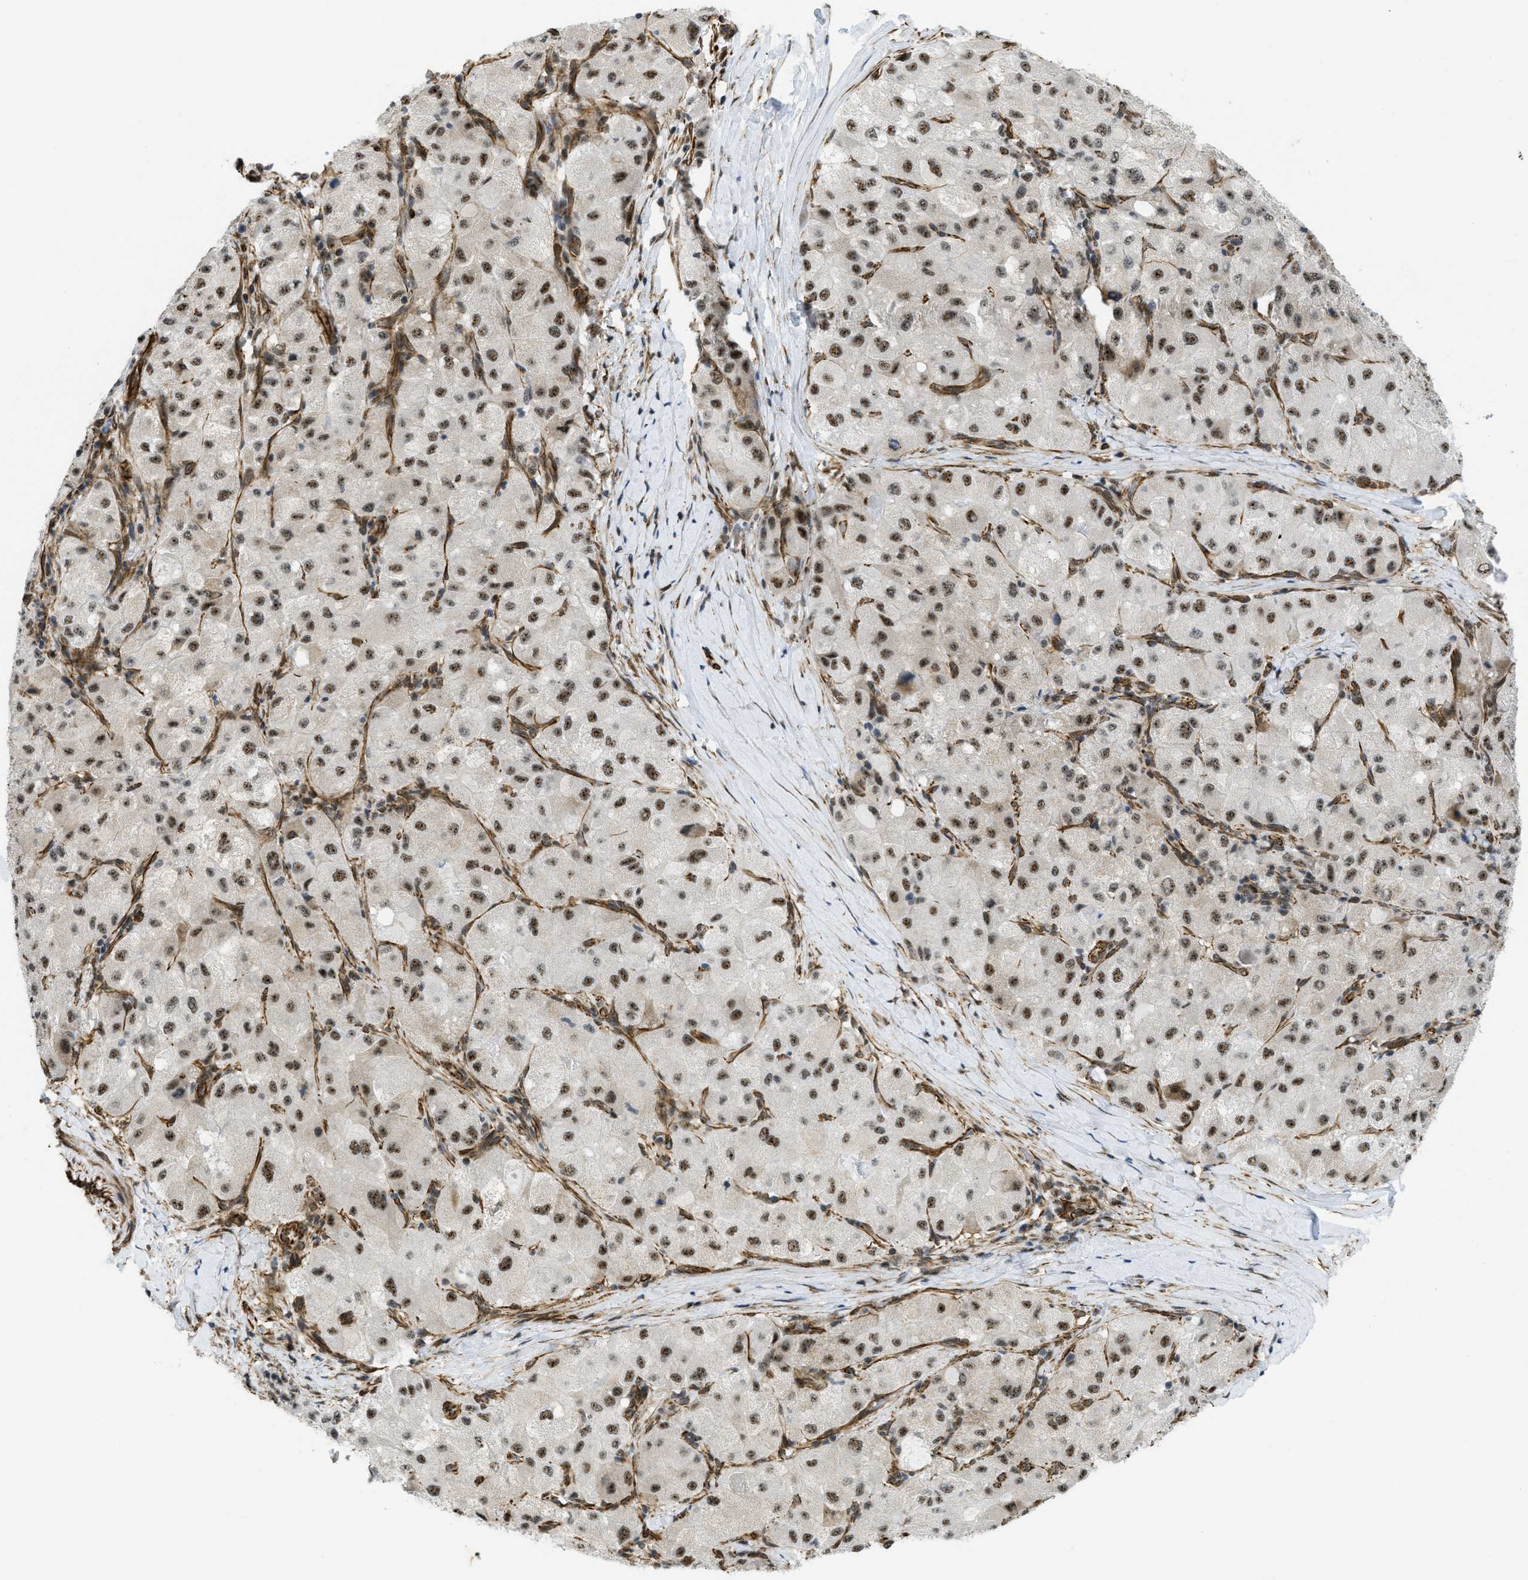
{"staining": {"intensity": "moderate", "quantity": ">75%", "location": "nuclear"}, "tissue": "liver cancer", "cell_type": "Tumor cells", "image_type": "cancer", "snomed": [{"axis": "morphology", "description": "Carcinoma, Hepatocellular, NOS"}, {"axis": "topography", "description": "Liver"}], "caption": "The histopathology image displays a brown stain indicating the presence of a protein in the nuclear of tumor cells in liver cancer (hepatocellular carcinoma).", "gene": "LRRC8B", "patient": {"sex": "male", "age": 80}}